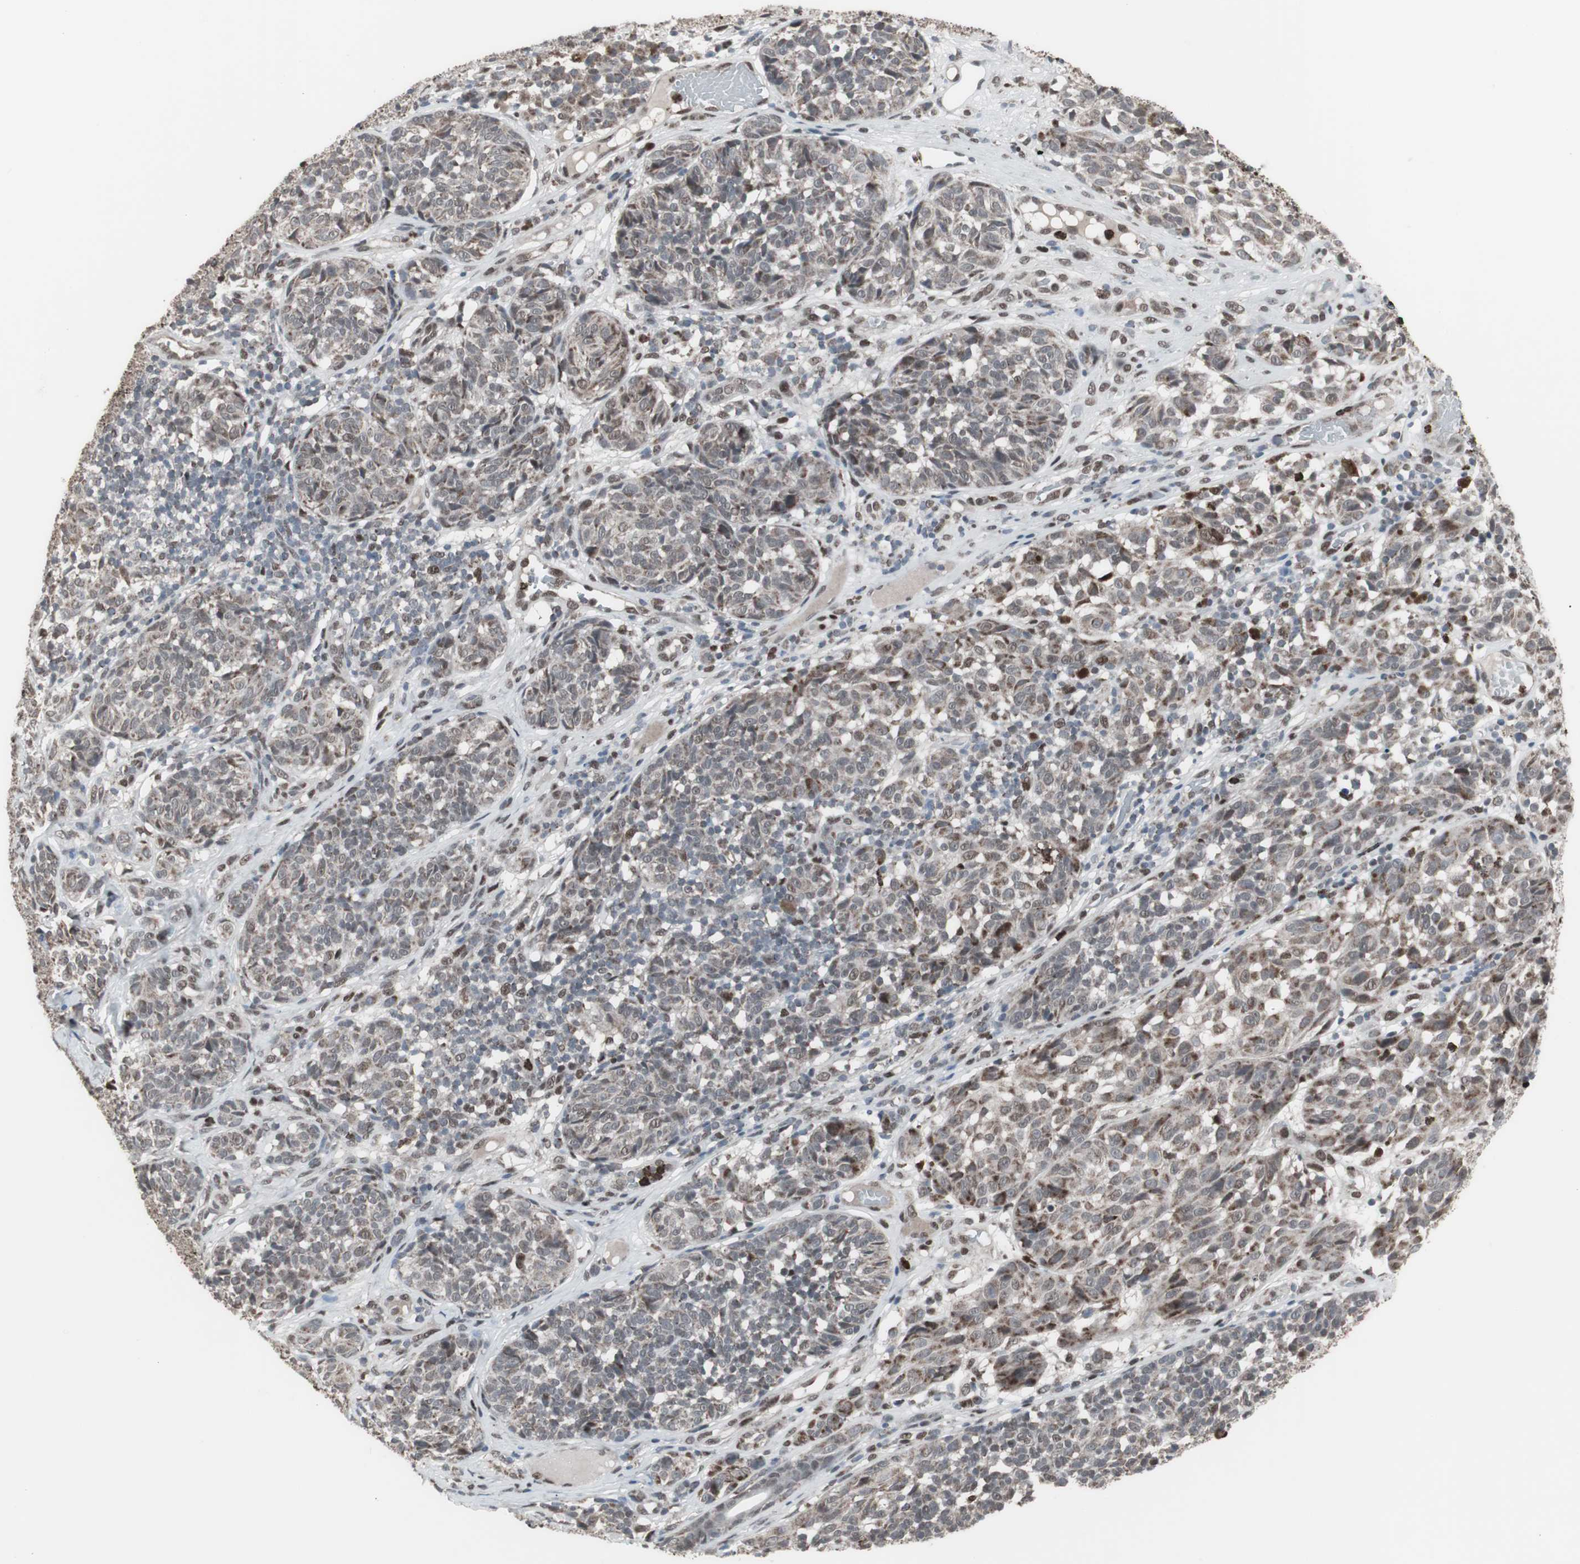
{"staining": {"intensity": "moderate", "quantity": "<25%", "location": "cytoplasmic/membranous,nuclear"}, "tissue": "melanoma", "cell_type": "Tumor cells", "image_type": "cancer", "snomed": [{"axis": "morphology", "description": "Malignant melanoma, NOS"}, {"axis": "topography", "description": "Skin"}], "caption": "A brown stain labels moderate cytoplasmic/membranous and nuclear expression of a protein in malignant melanoma tumor cells.", "gene": "RXRA", "patient": {"sex": "female", "age": 46}}